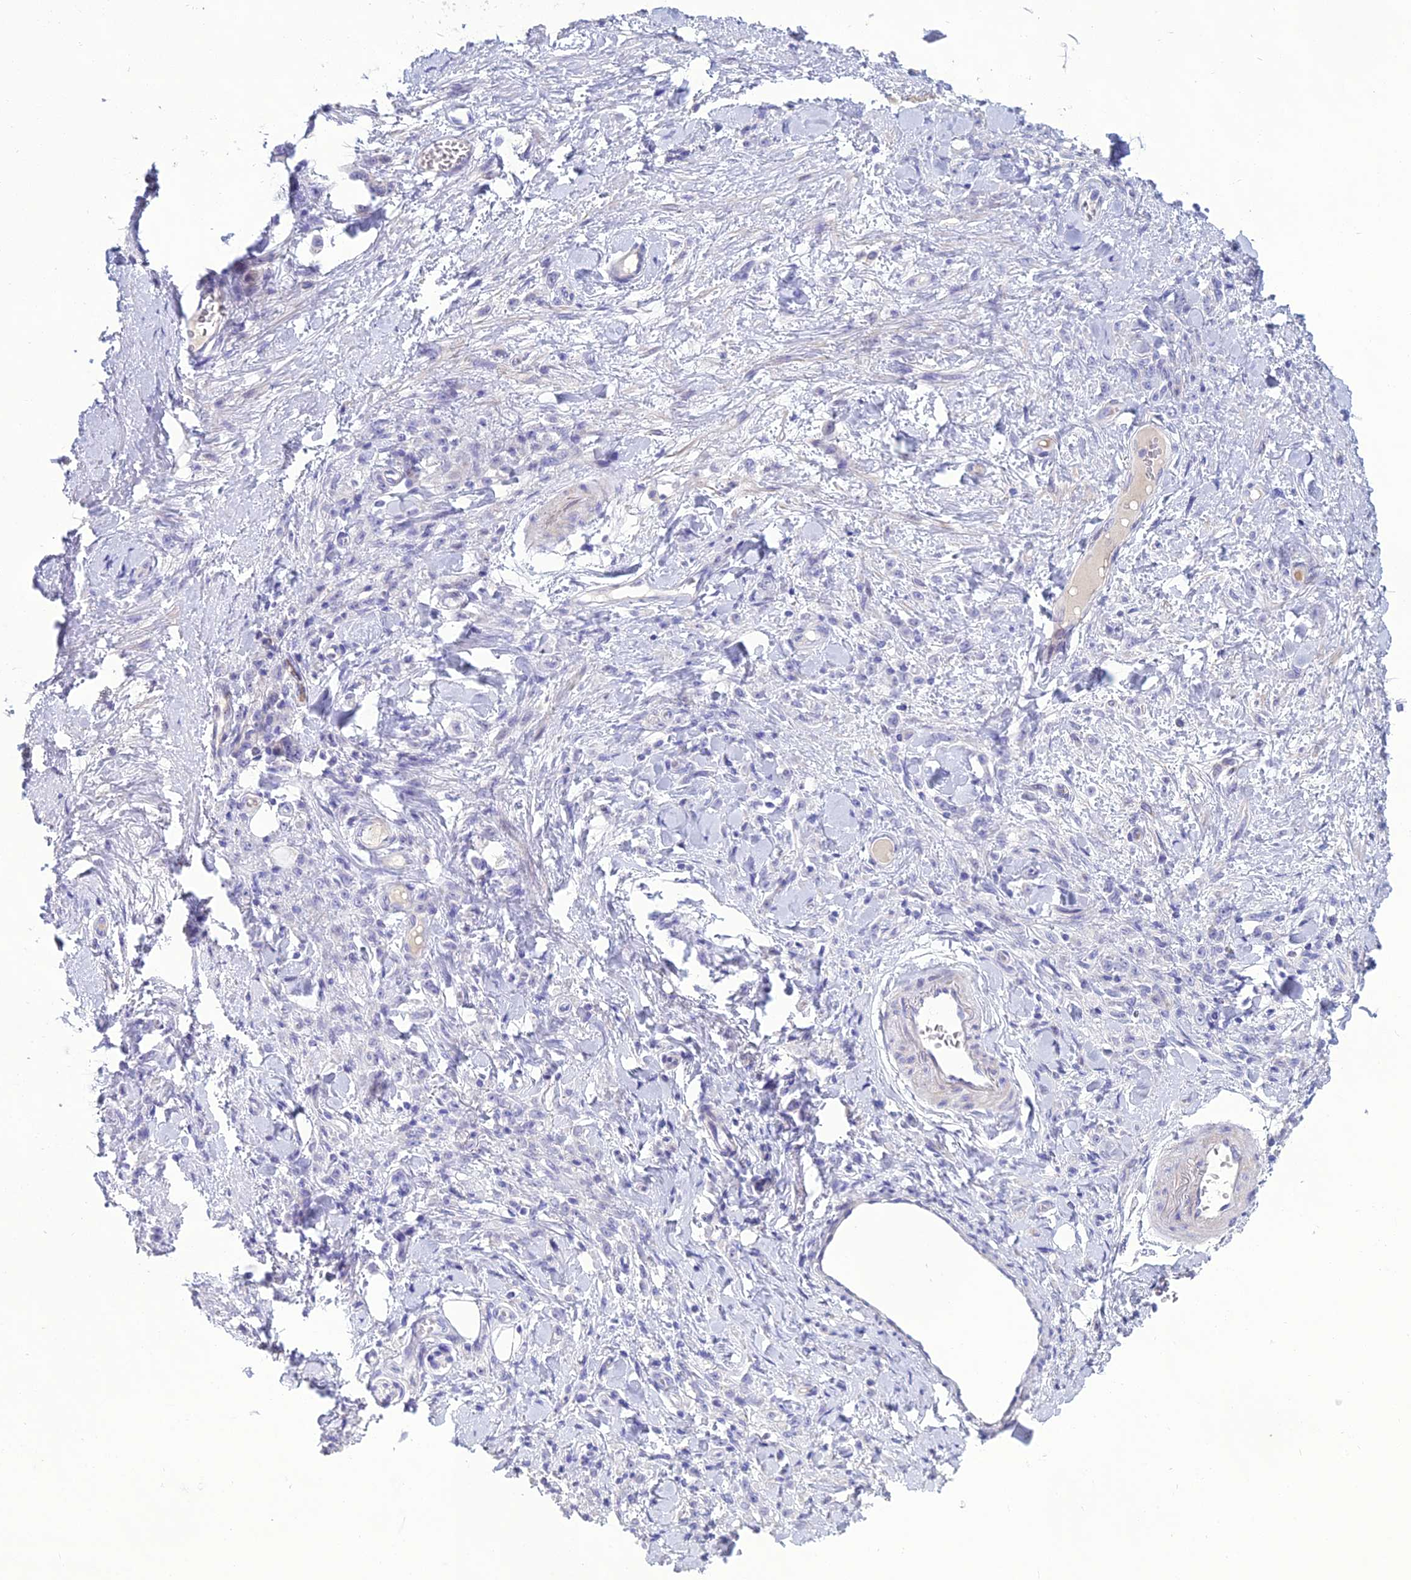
{"staining": {"intensity": "negative", "quantity": "none", "location": "none"}, "tissue": "stomach cancer", "cell_type": "Tumor cells", "image_type": "cancer", "snomed": [{"axis": "morphology", "description": "Normal tissue, NOS"}, {"axis": "morphology", "description": "Adenocarcinoma, NOS"}, {"axis": "topography", "description": "Stomach"}], "caption": "Immunohistochemistry (IHC) photomicrograph of neoplastic tissue: stomach cancer (adenocarcinoma) stained with DAB (3,3'-diaminobenzidine) displays no significant protein staining in tumor cells.", "gene": "OR56B1", "patient": {"sex": "male", "age": 82}}